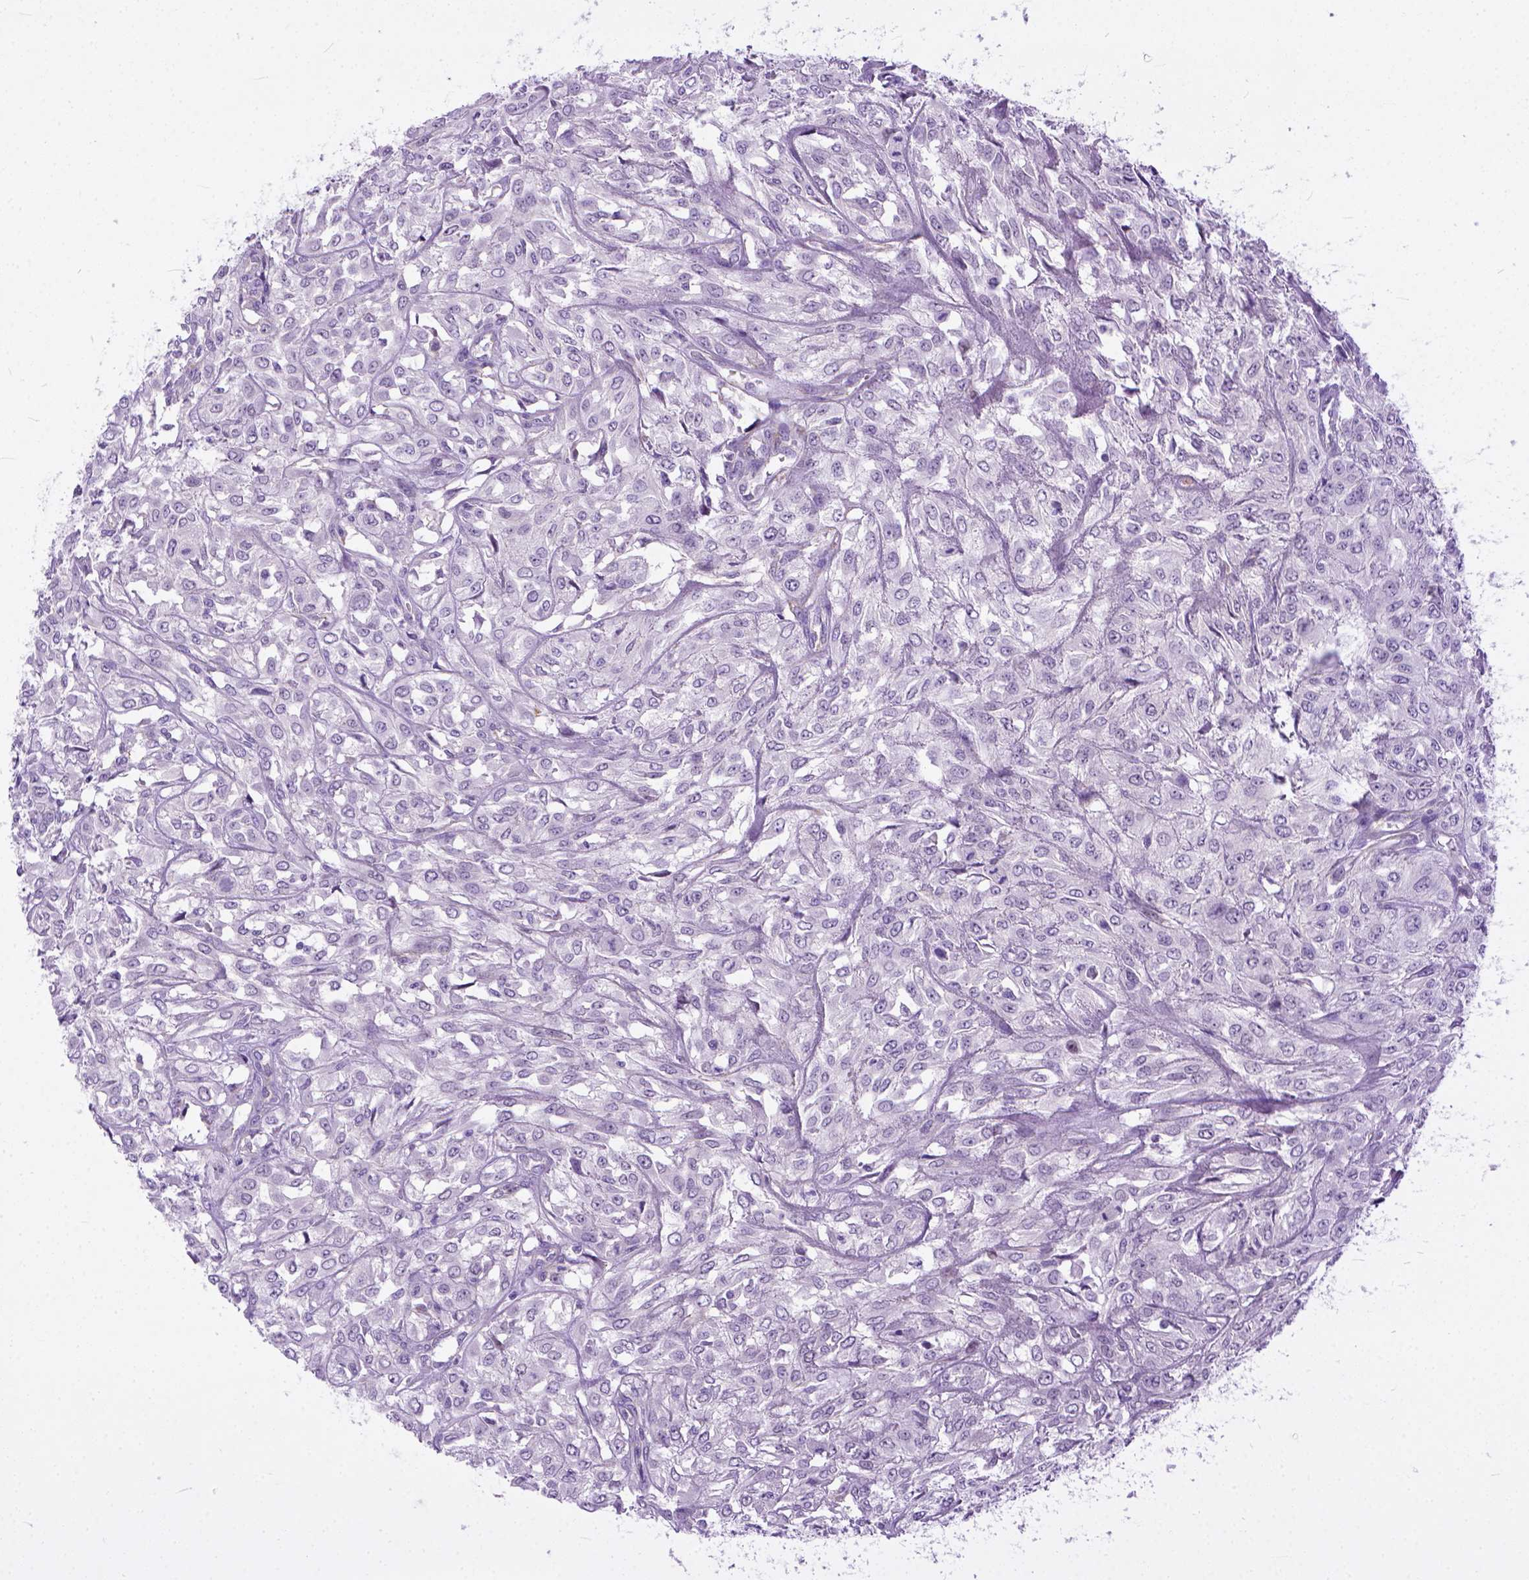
{"staining": {"intensity": "negative", "quantity": "none", "location": "none"}, "tissue": "urothelial cancer", "cell_type": "Tumor cells", "image_type": "cancer", "snomed": [{"axis": "morphology", "description": "Urothelial carcinoma, High grade"}, {"axis": "topography", "description": "Urinary bladder"}], "caption": "The image shows no staining of tumor cells in urothelial cancer.", "gene": "ADGRF1", "patient": {"sex": "male", "age": 67}}